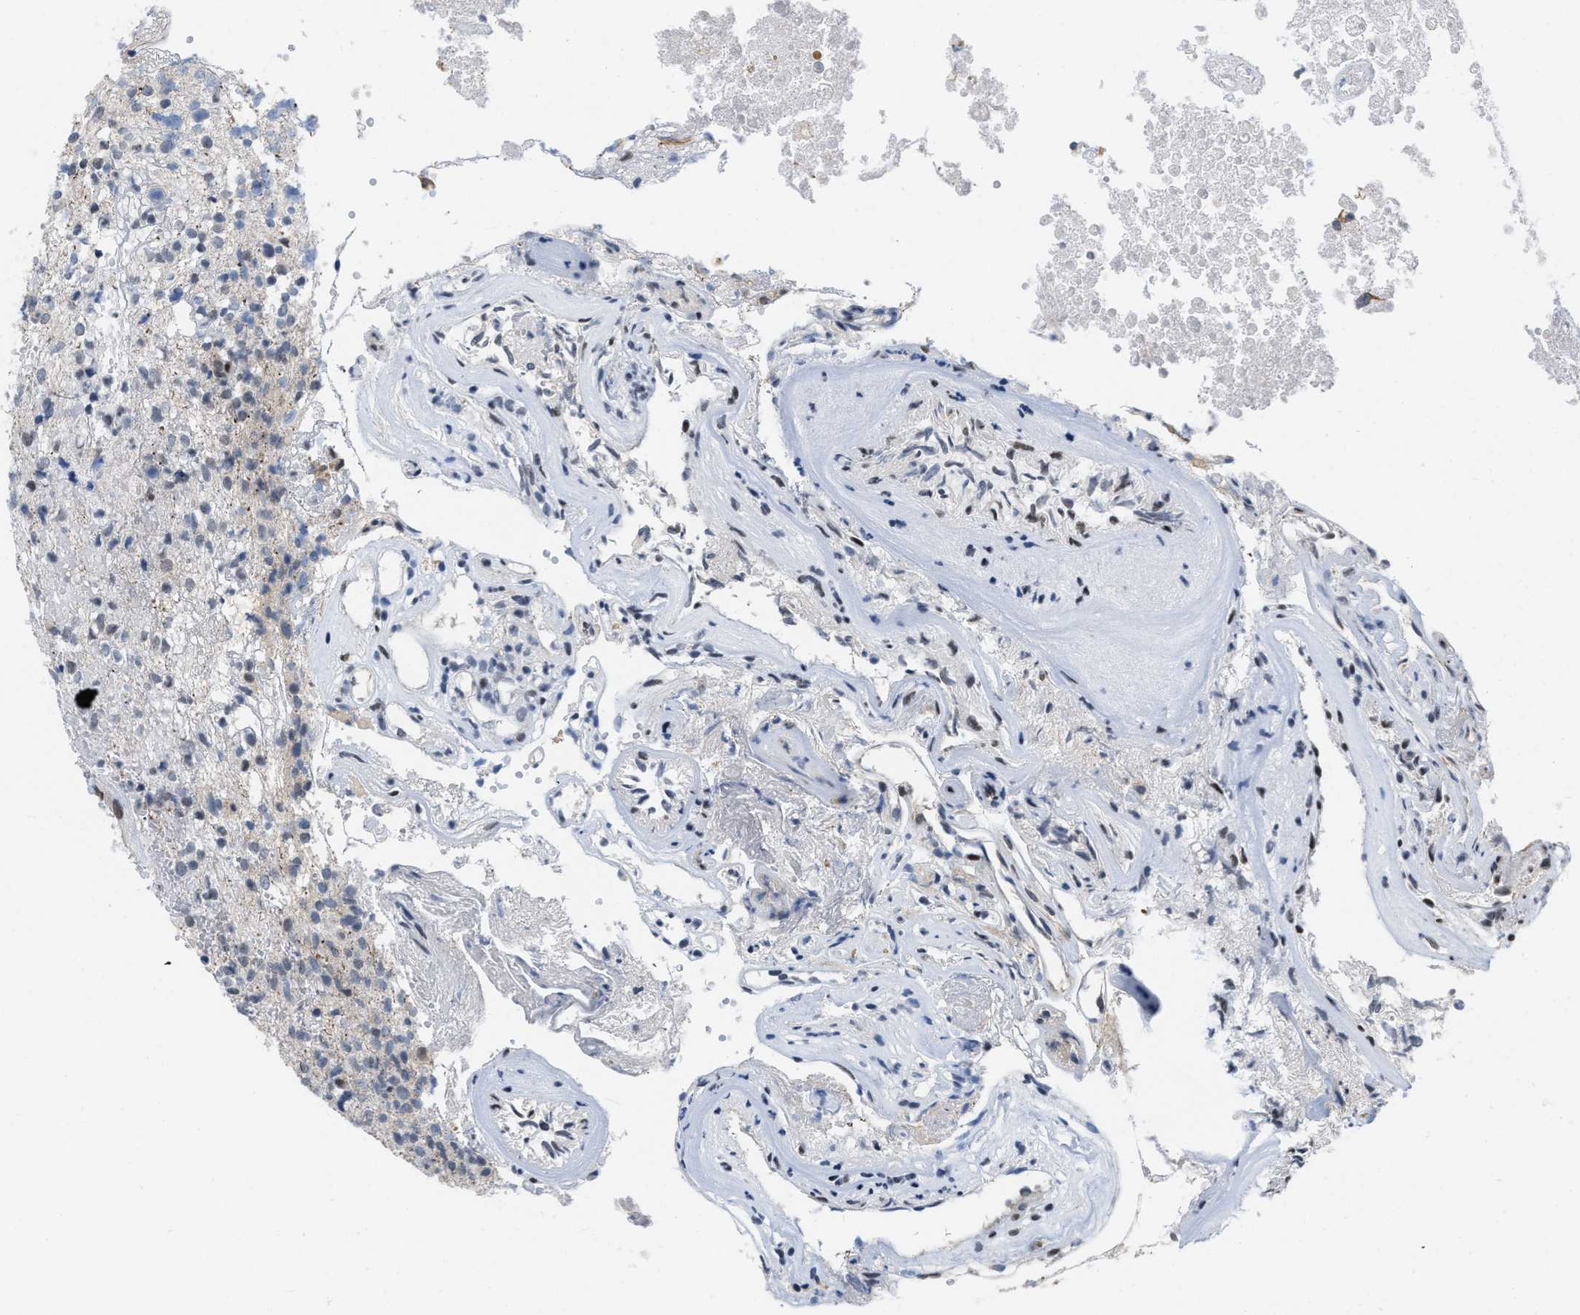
{"staining": {"intensity": "negative", "quantity": "none", "location": "none"}, "tissue": "glioma", "cell_type": "Tumor cells", "image_type": "cancer", "snomed": [{"axis": "morphology", "description": "Glioma, malignant, High grade"}, {"axis": "topography", "description": "Brain"}], "caption": "Glioma was stained to show a protein in brown. There is no significant expression in tumor cells.", "gene": "MIER1", "patient": {"sex": "female", "age": 59}}